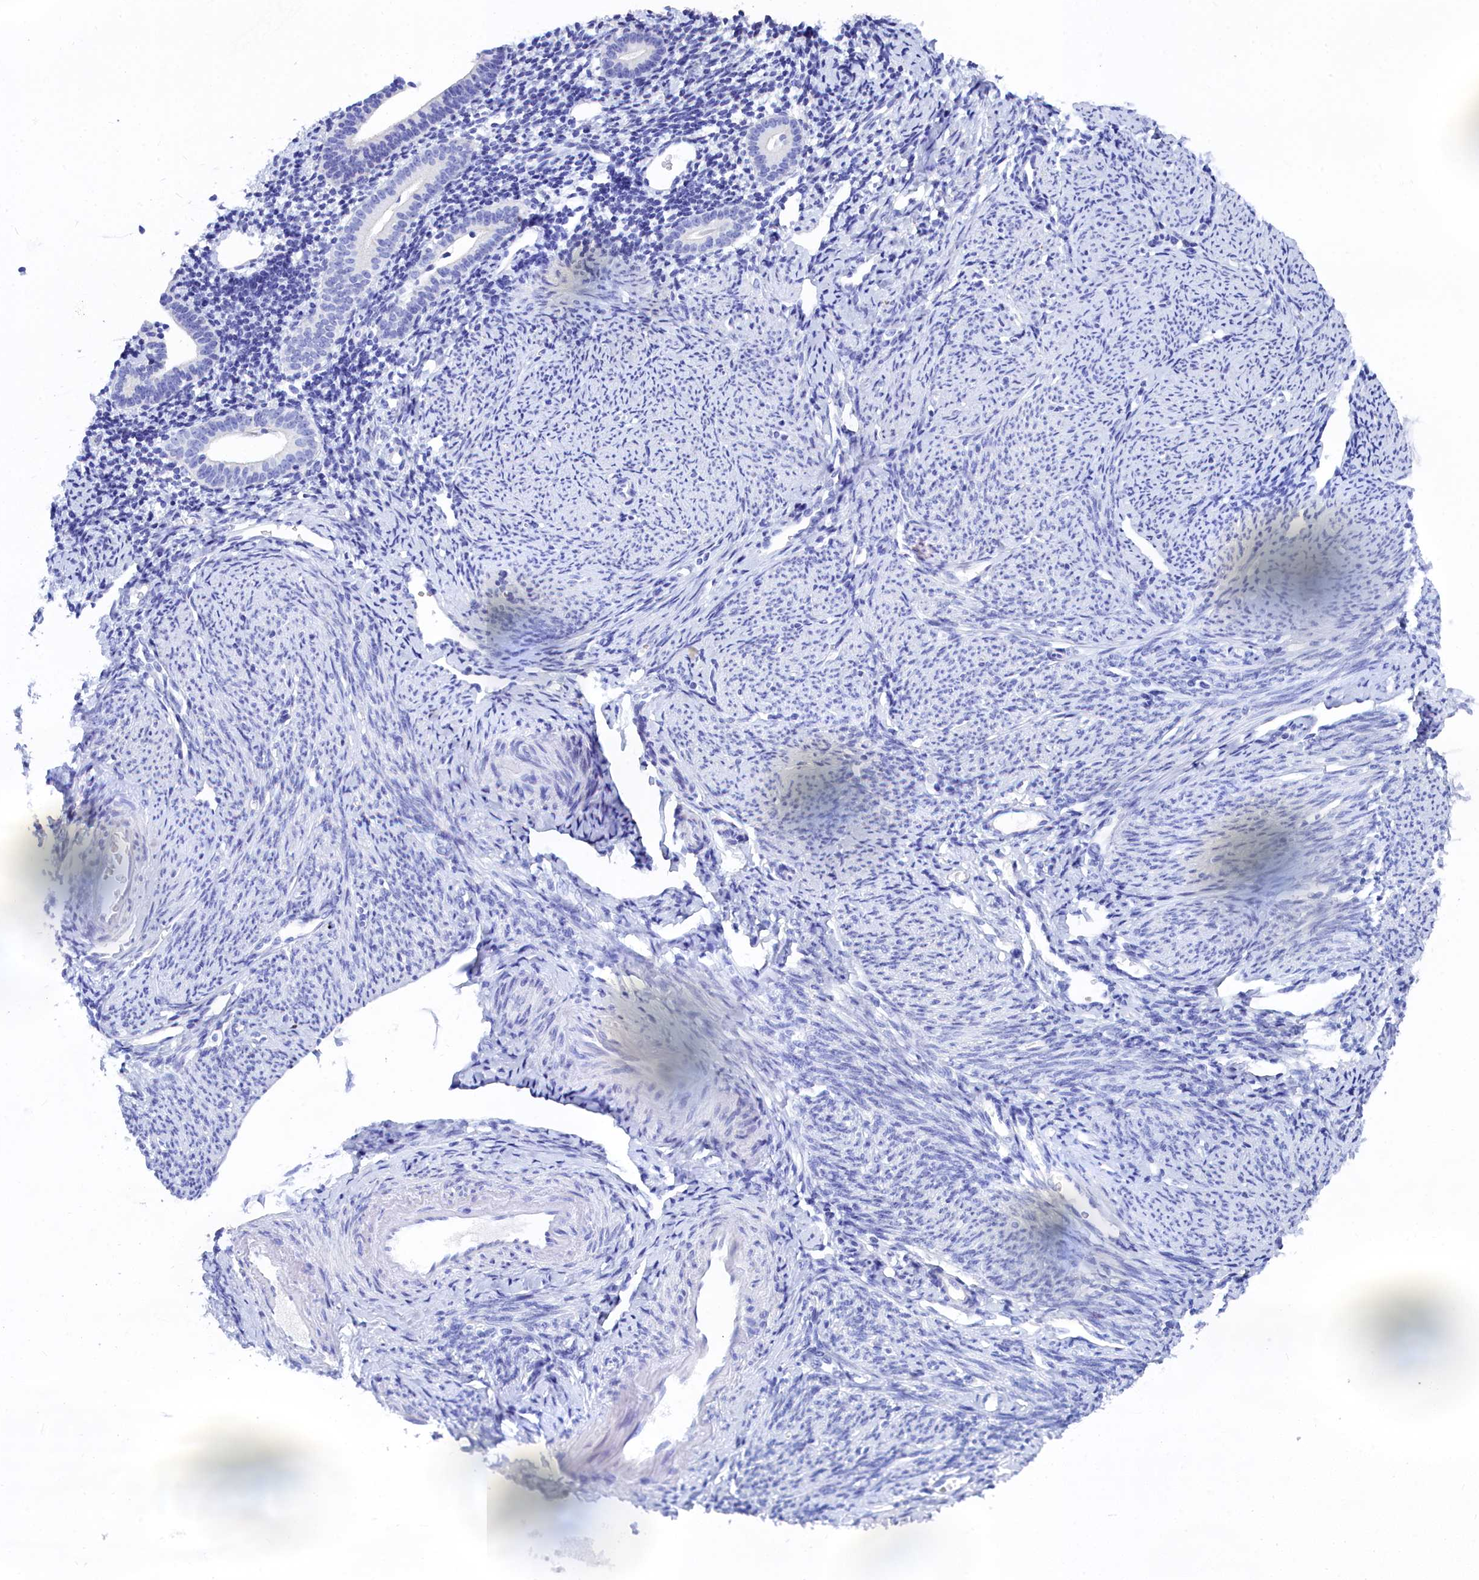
{"staining": {"intensity": "negative", "quantity": "none", "location": "none"}, "tissue": "endometrium", "cell_type": "Cells in endometrial stroma", "image_type": "normal", "snomed": [{"axis": "morphology", "description": "Normal tissue, NOS"}, {"axis": "topography", "description": "Endometrium"}], "caption": "A high-resolution histopathology image shows immunohistochemistry staining of normal endometrium, which reveals no significant staining in cells in endometrial stroma. Nuclei are stained in blue.", "gene": "TRIM10", "patient": {"sex": "female", "age": 56}}